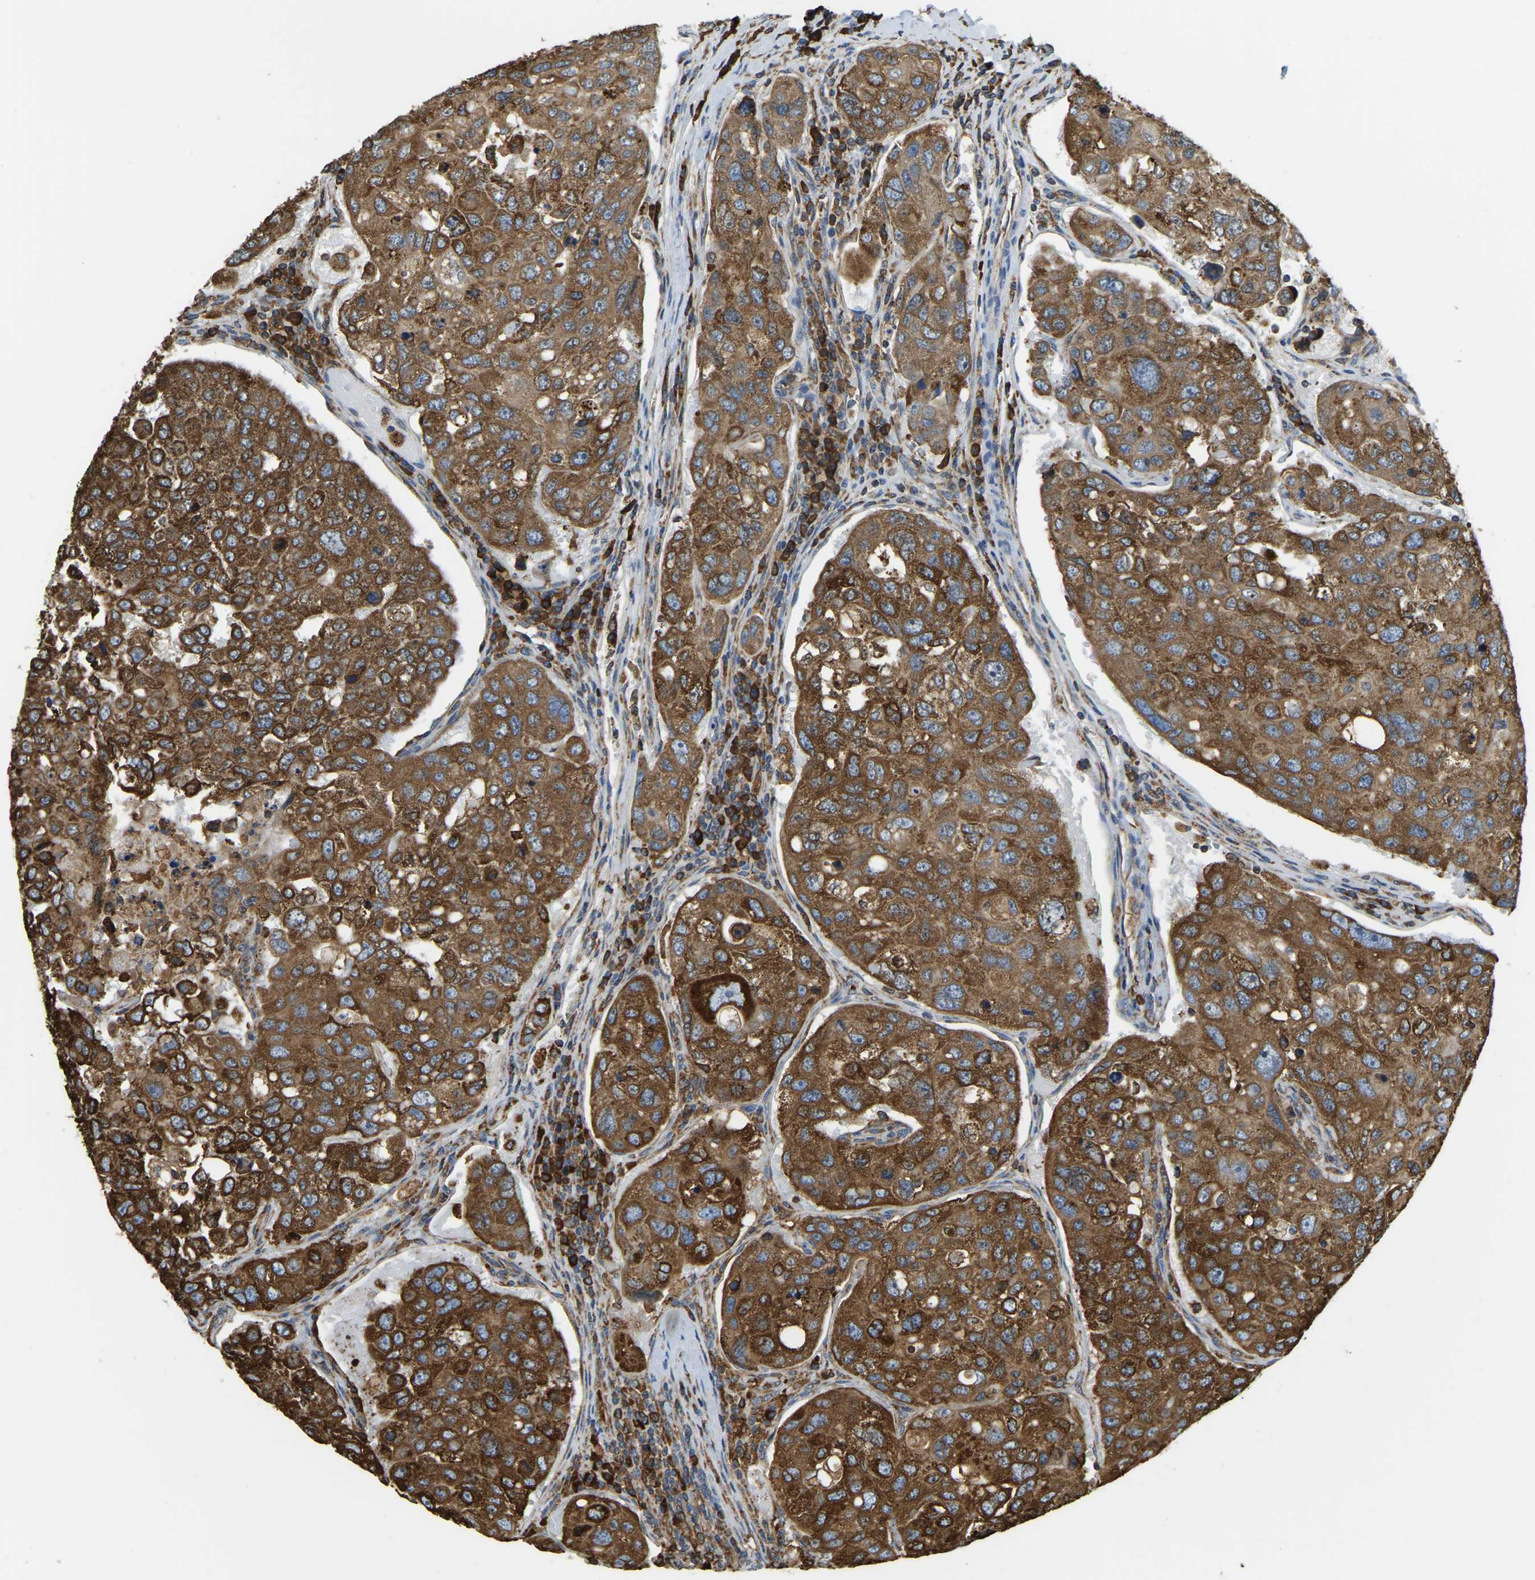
{"staining": {"intensity": "strong", "quantity": ">75%", "location": "cytoplasmic/membranous"}, "tissue": "urothelial cancer", "cell_type": "Tumor cells", "image_type": "cancer", "snomed": [{"axis": "morphology", "description": "Urothelial carcinoma, High grade"}, {"axis": "topography", "description": "Lymph node"}, {"axis": "topography", "description": "Urinary bladder"}], "caption": "An image of urothelial cancer stained for a protein demonstrates strong cytoplasmic/membranous brown staining in tumor cells. (DAB (3,3'-diaminobenzidine) IHC with brightfield microscopy, high magnification).", "gene": "RNF115", "patient": {"sex": "male", "age": 51}}